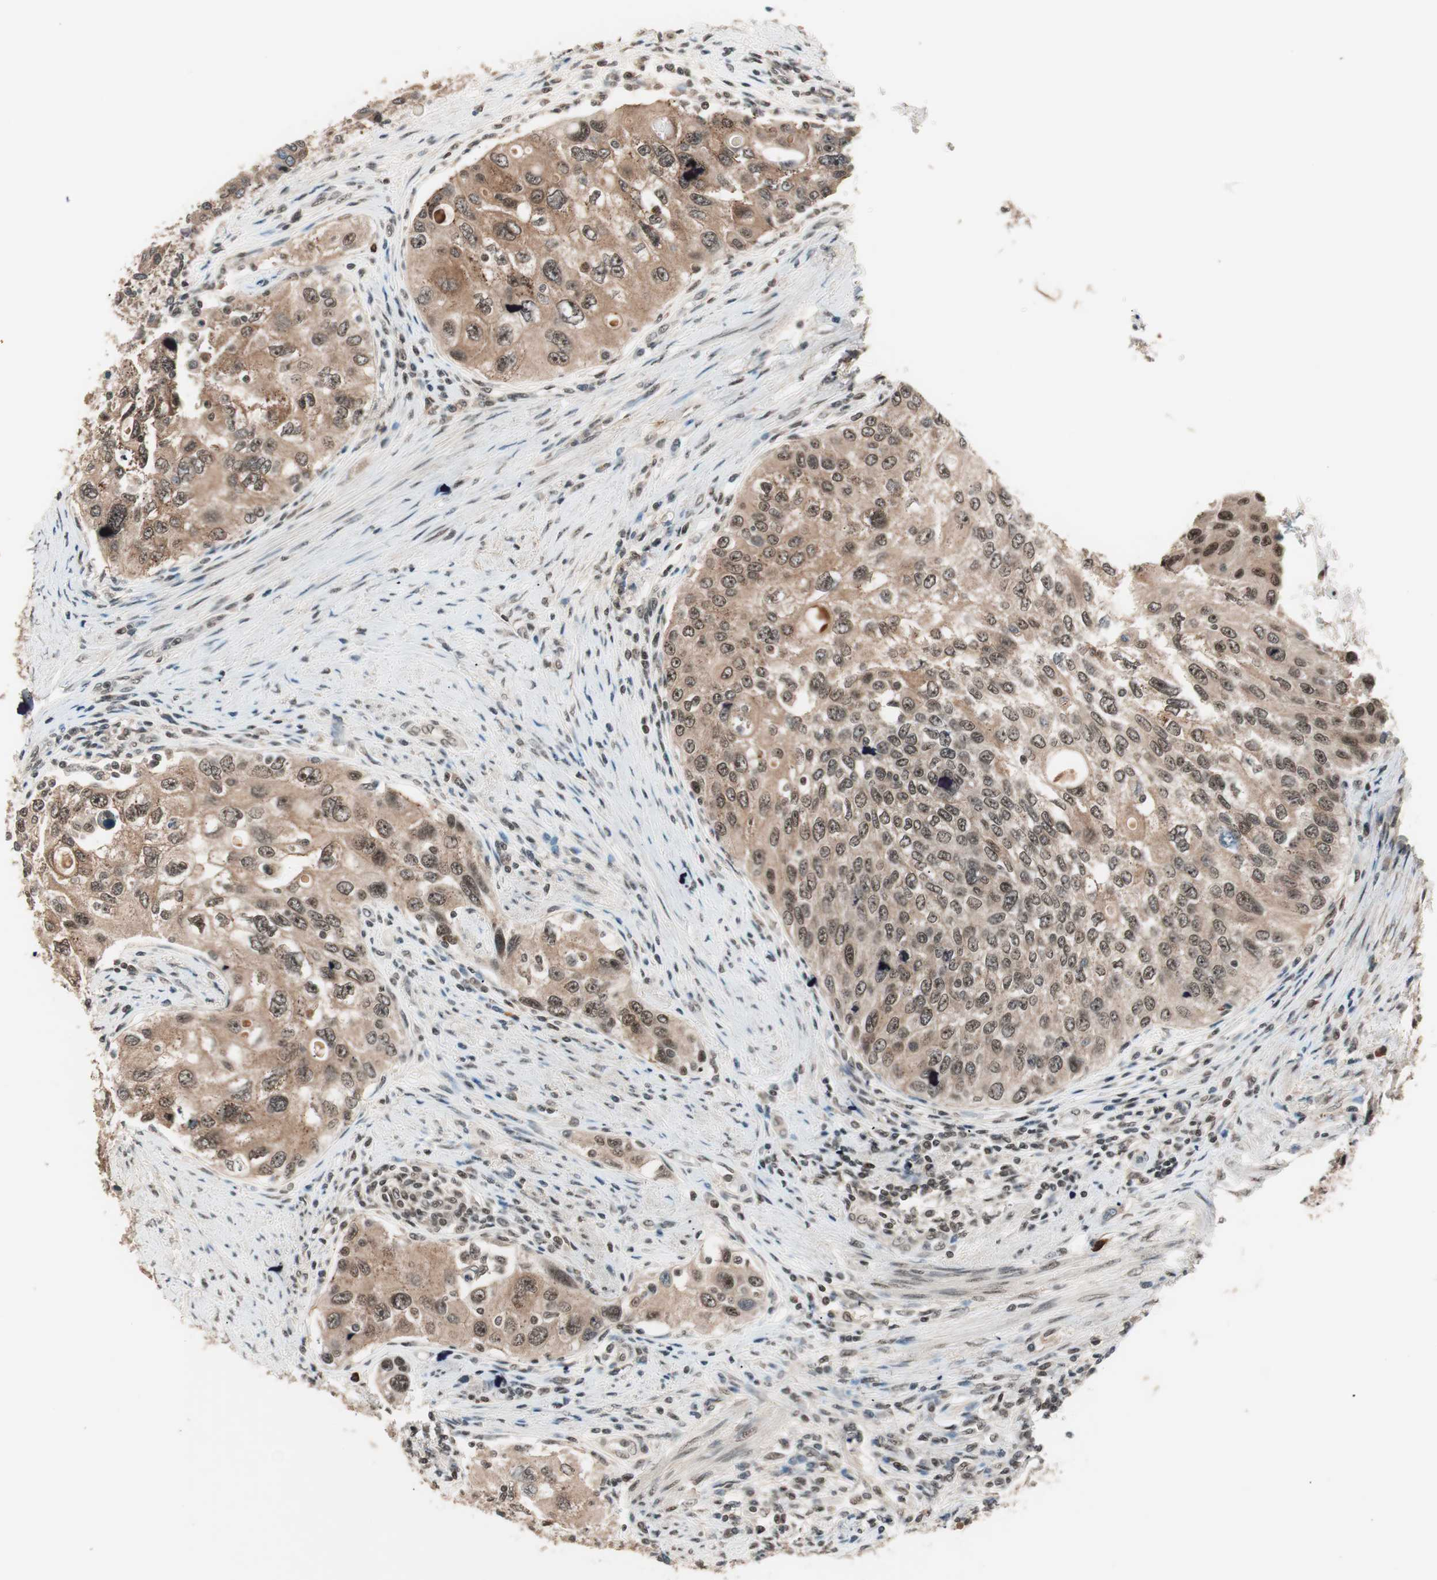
{"staining": {"intensity": "moderate", "quantity": ">75%", "location": "cytoplasmic/membranous"}, "tissue": "urothelial cancer", "cell_type": "Tumor cells", "image_type": "cancer", "snomed": [{"axis": "morphology", "description": "Urothelial carcinoma, High grade"}, {"axis": "topography", "description": "Urinary bladder"}], "caption": "Immunohistochemistry photomicrograph of neoplastic tissue: human urothelial cancer stained using immunohistochemistry demonstrates medium levels of moderate protein expression localized specifically in the cytoplasmic/membranous of tumor cells, appearing as a cytoplasmic/membranous brown color.", "gene": "NFRKB", "patient": {"sex": "female", "age": 56}}